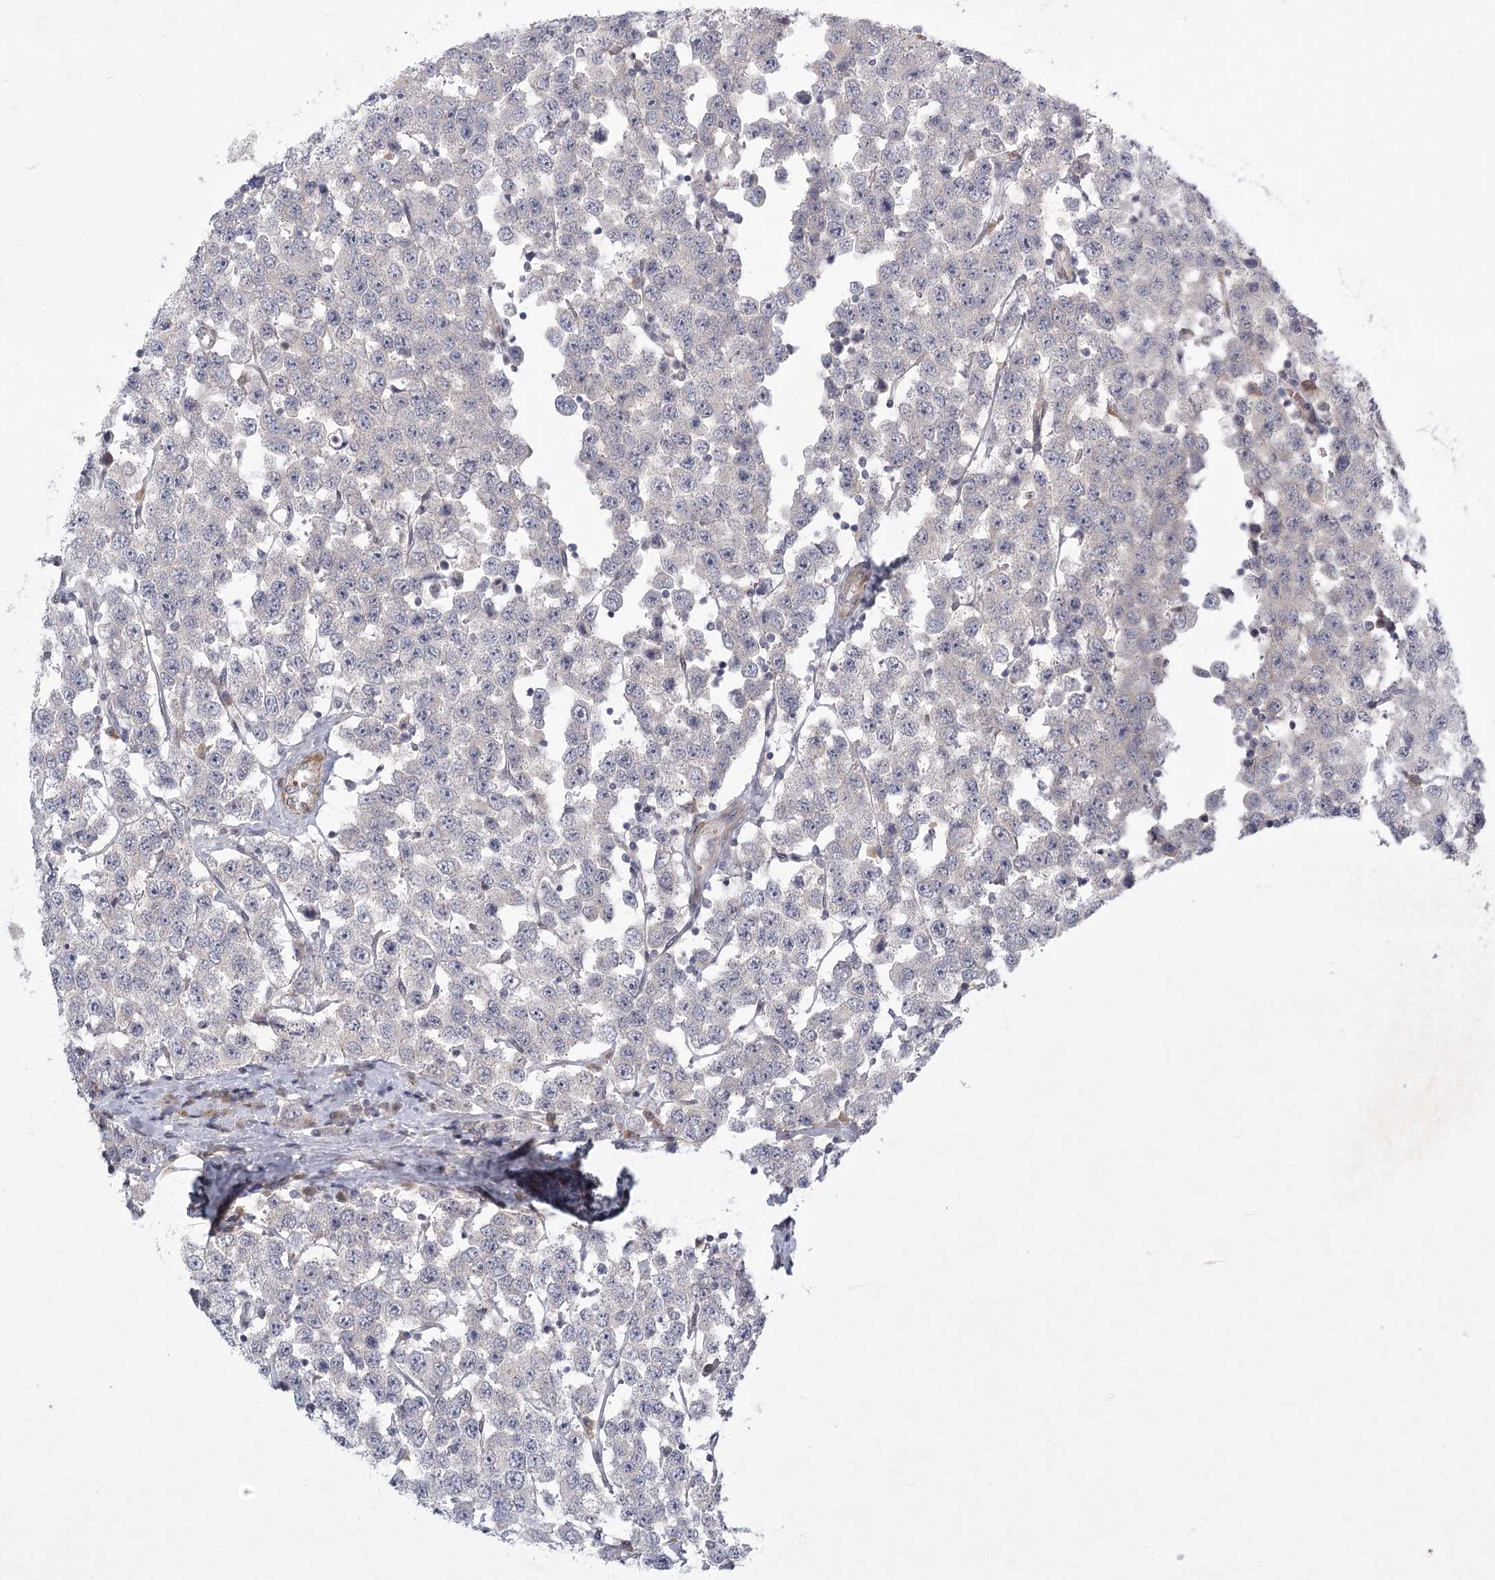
{"staining": {"intensity": "negative", "quantity": "none", "location": "none"}, "tissue": "testis cancer", "cell_type": "Tumor cells", "image_type": "cancer", "snomed": [{"axis": "morphology", "description": "Seminoma, NOS"}, {"axis": "topography", "description": "Testis"}], "caption": "Tumor cells show no significant protein expression in testis cancer.", "gene": "MEPE", "patient": {"sex": "male", "age": 28}}